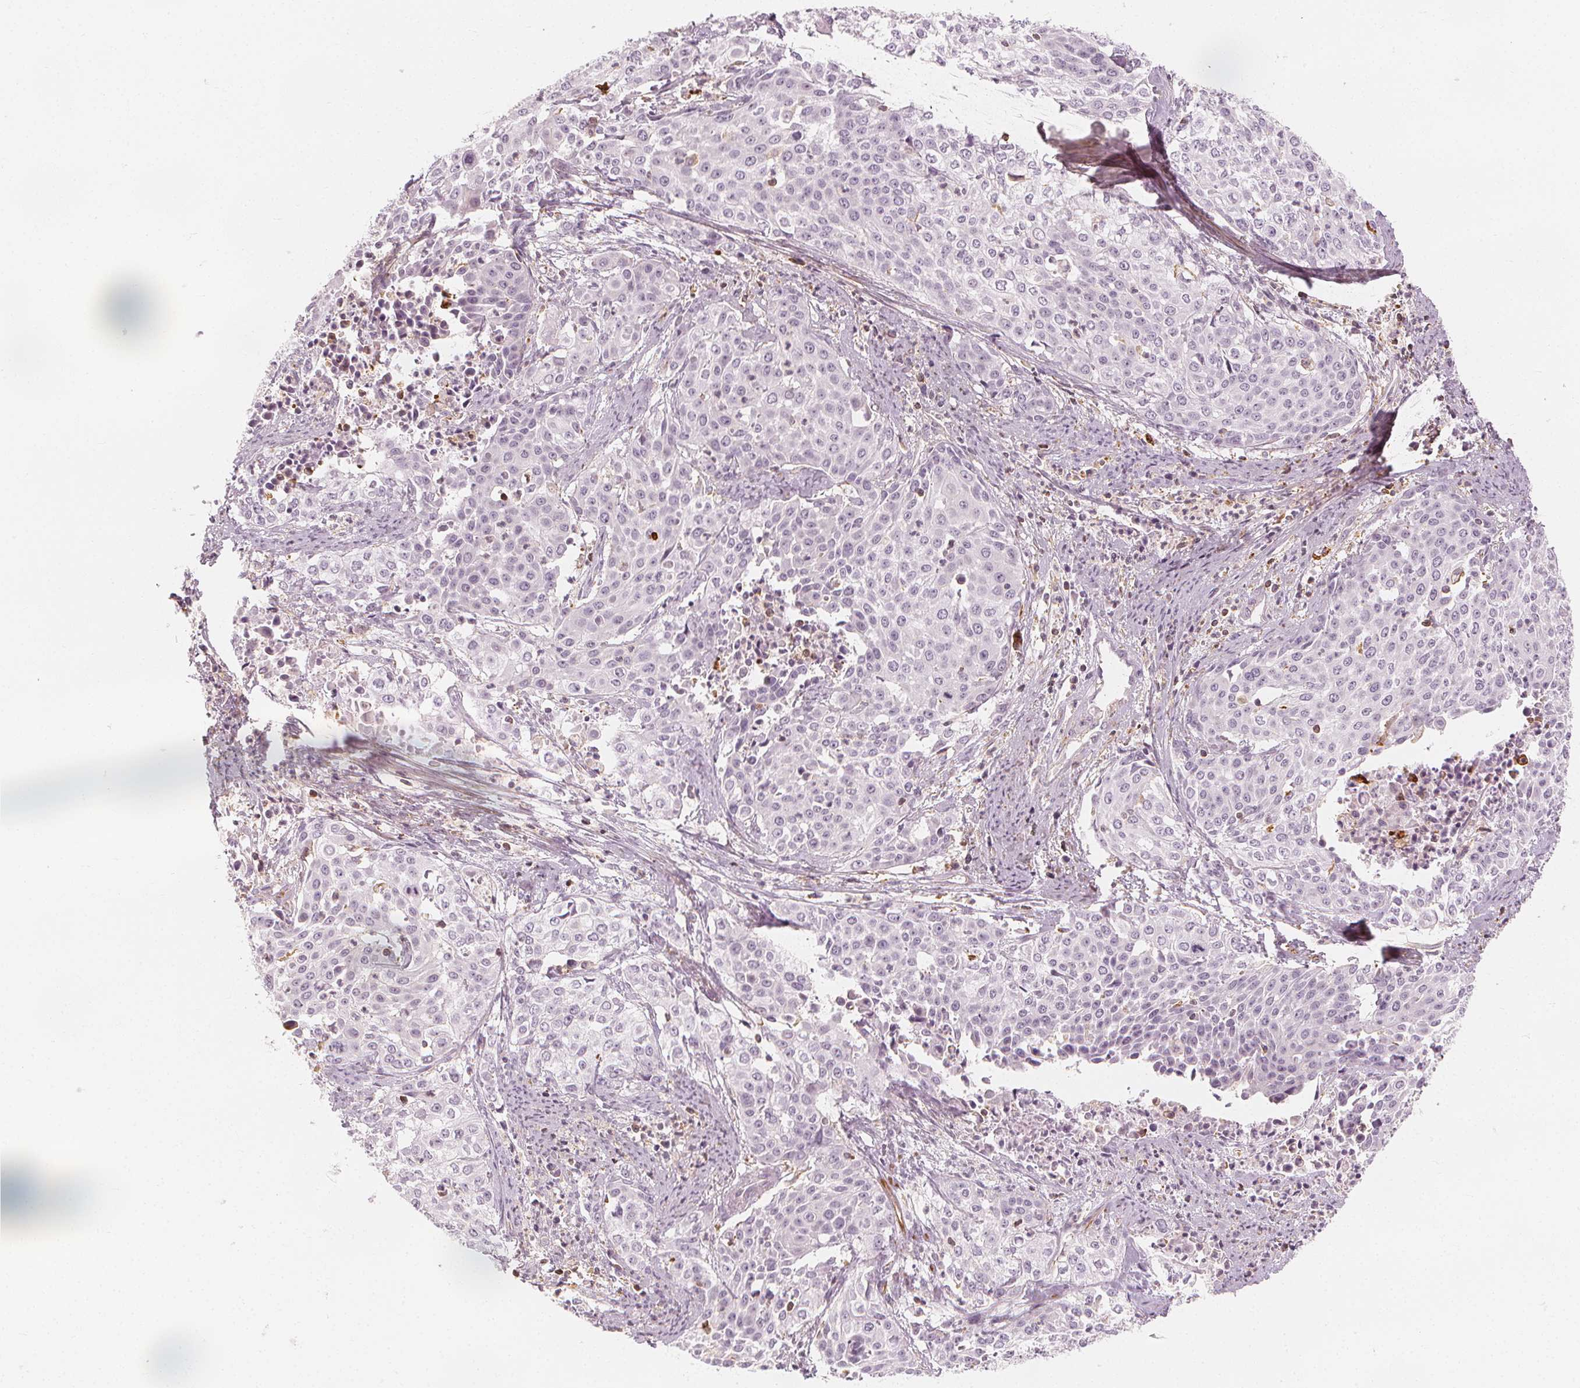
{"staining": {"intensity": "negative", "quantity": "none", "location": "none"}, "tissue": "cervical cancer", "cell_type": "Tumor cells", "image_type": "cancer", "snomed": [{"axis": "morphology", "description": "Squamous cell carcinoma, NOS"}, {"axis": "topography", "description": "Cervix"}], "caption": "This is a histopathology image of immunohistochemistry staining of squamous cell carcinoma (cervical), which shows no expression in tumor cells.", "gene": "ARHGAP26", "patient": {"sex": "female", "age": 39}}